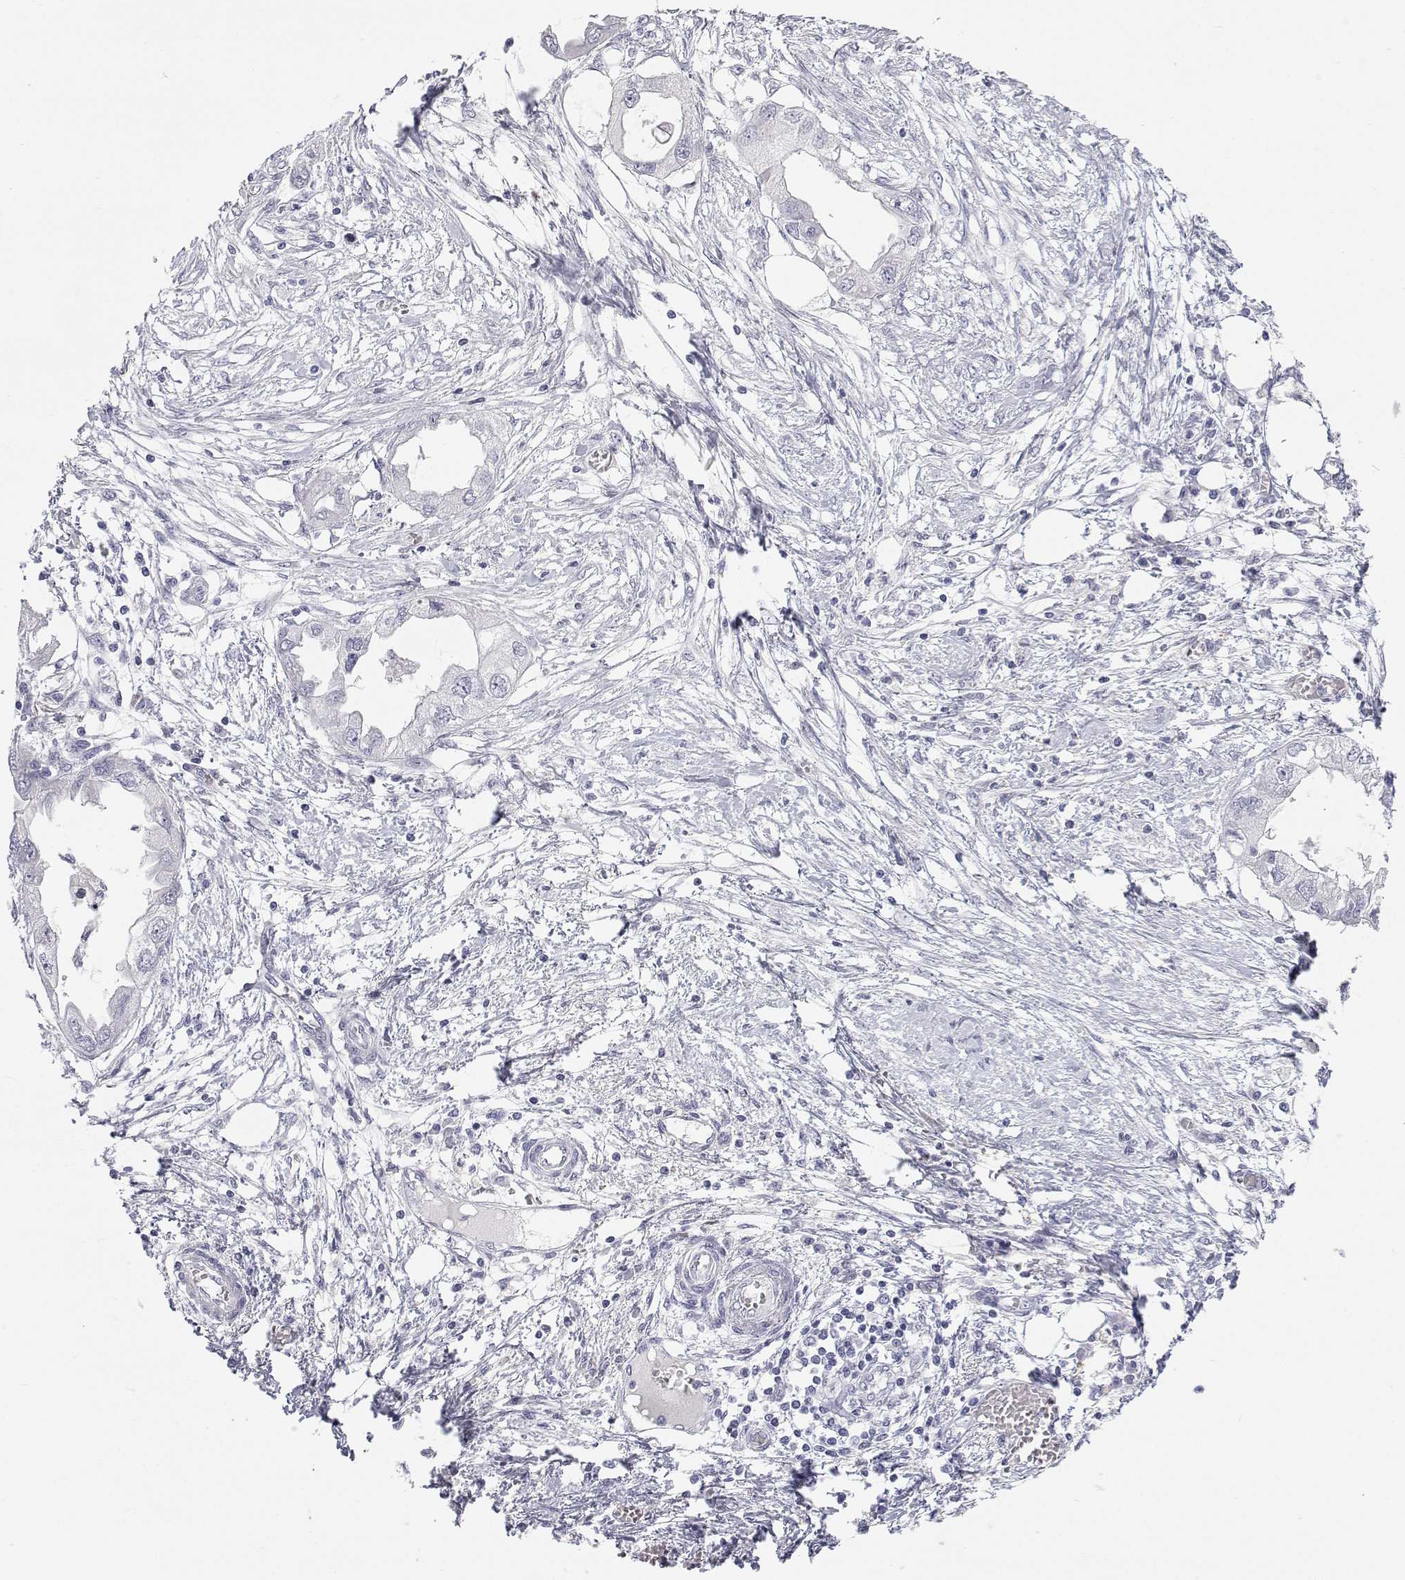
{"staining": {"intensity": "negative", "quantity": "none", "location": "none"}, "tissue": "endometrial cancer", "cell_type": "Tumor cells", "image_type": "cancer", "snomed": [{"axis": "morphology", "description": "Adenocarcinoma, NOS"}, {"axis": "morphology", "description": "Adenocarcinoma, metastatic, NOS"}, {"axis": "topography", "description": "Adipose tissue"}, {"axis": "topography", "description": "Endometrium"}], "caption": "High magnification brightfield microscopy of endometrial cancer (metastatic adenocarcinoma) stained with DAB (3,3'-diaminobenzidine) (brown) and counterstained with hematoxylin (blue): tumor cells show no significant staining.", "gene": "TTN", "patient": {"sex": "female", "age": 67}}